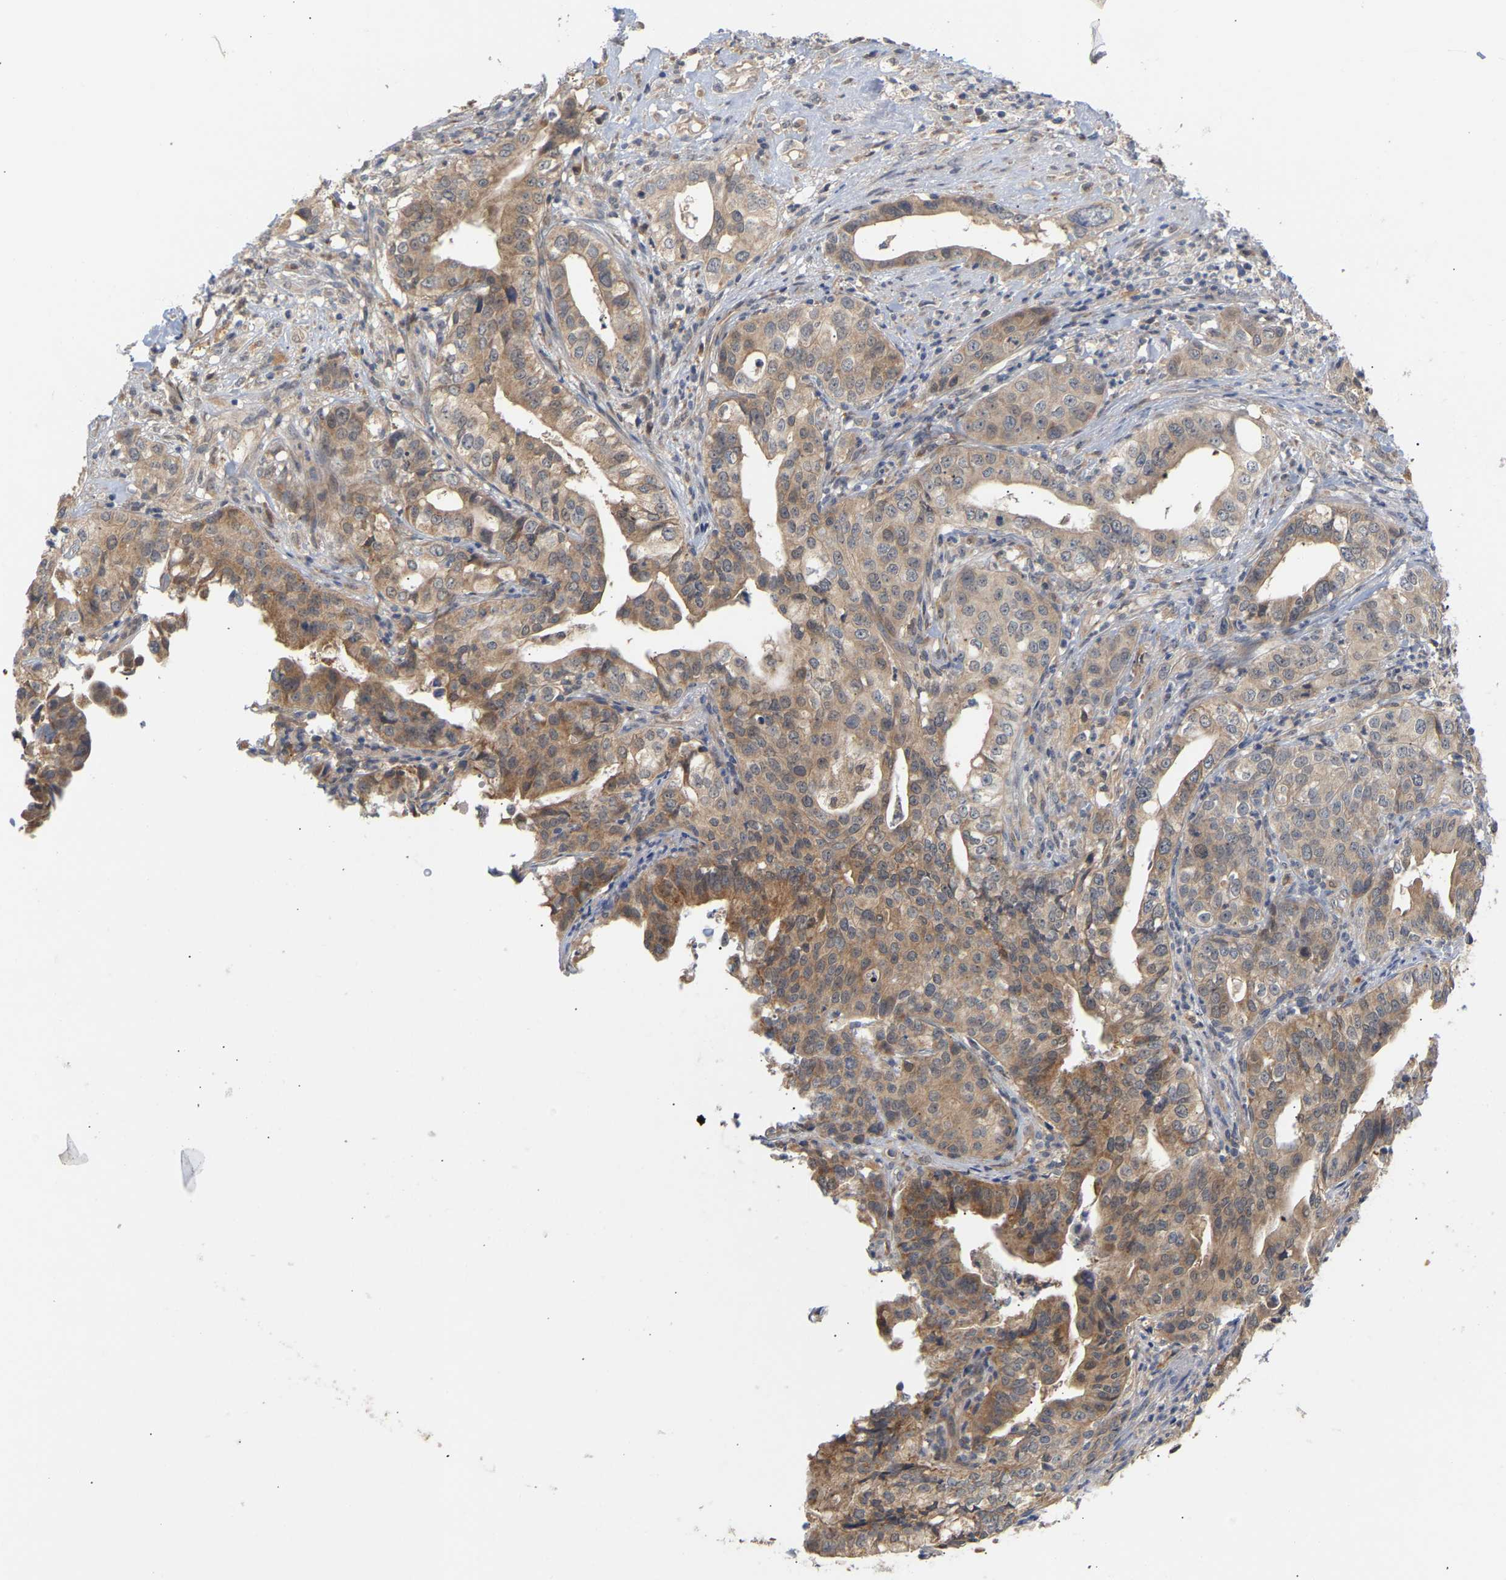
{"staining": {"intensity": "moderate", "quantity": ">75%", "location": "cytoplasmic/membranous"}, "tissue": "liver cancer", "cell_type": "Tumor cells", "image_type": "cancer", "snomed": [{"axis": "morphology", "description": "Cholangiocarcinoma"}, {"axis": "topography", "description": "Liver"}], "caption": "A photomicrograph of liver cancer stained for a protein exhibits moderate cytoplasmic/membranous brown staining in tumor cells.", "gene": "TPMT", "patient": {"sex": "female", "age": 61}}